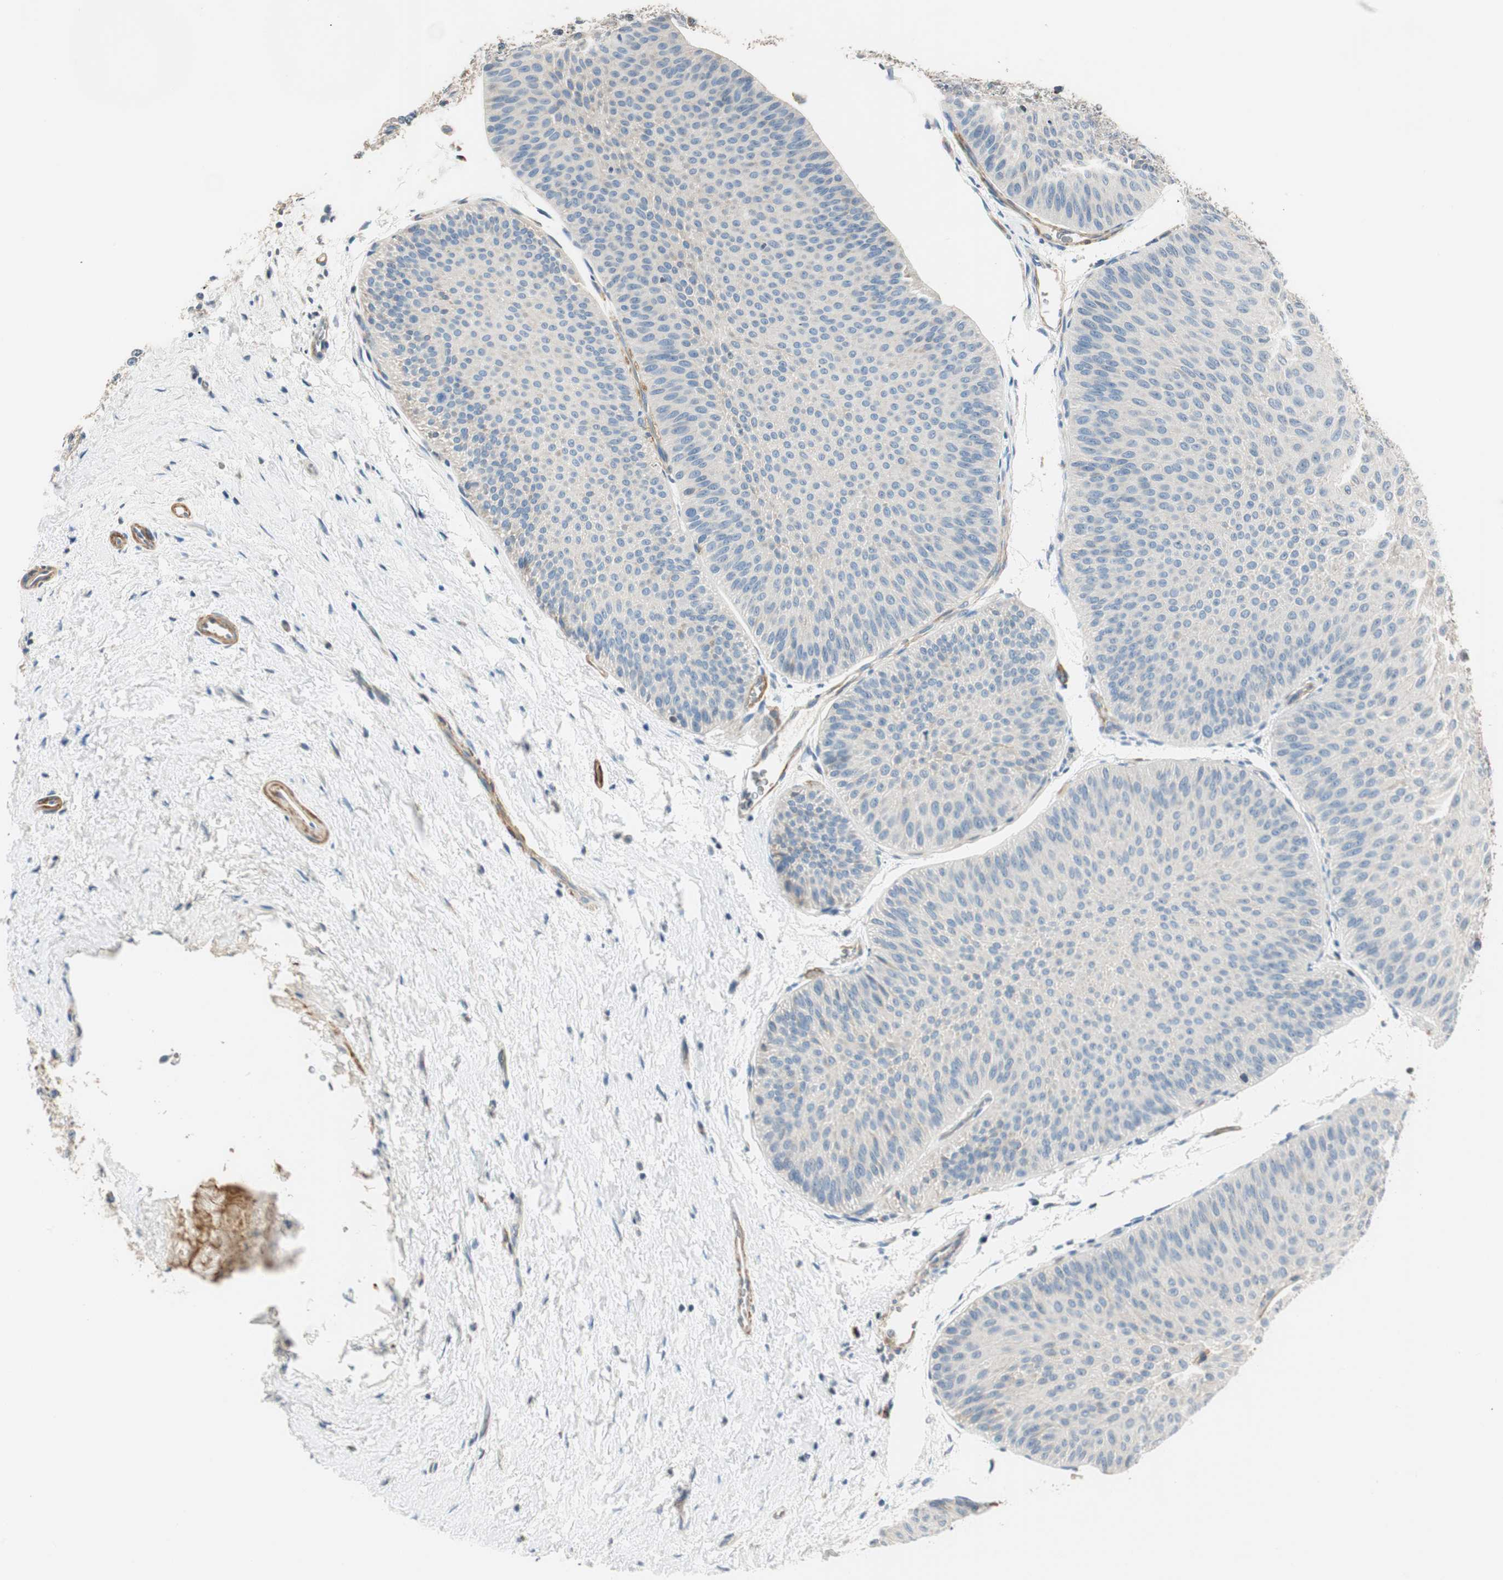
{"staining": {"intensity": "negative", "quantity": "none", "location": "none"}, "tissue": "urothelial cancer", "cell_type": "Tumor cells", "image_type": "cancer", "snomed": [{"axis": "morphology", "description": "Urothelial carcinoma, Low grade"}, {"axis": "topography", "description": "Urinary bladder"}], "caption": "DAB (3,3'-diaminobenzidine) immunohistochemical staining of human urothelial carcinoma (low-grade) exhibits no significant expression in tumor cells.", "gene": "RORB", "patient": {"sex": "female", "age": 60}}